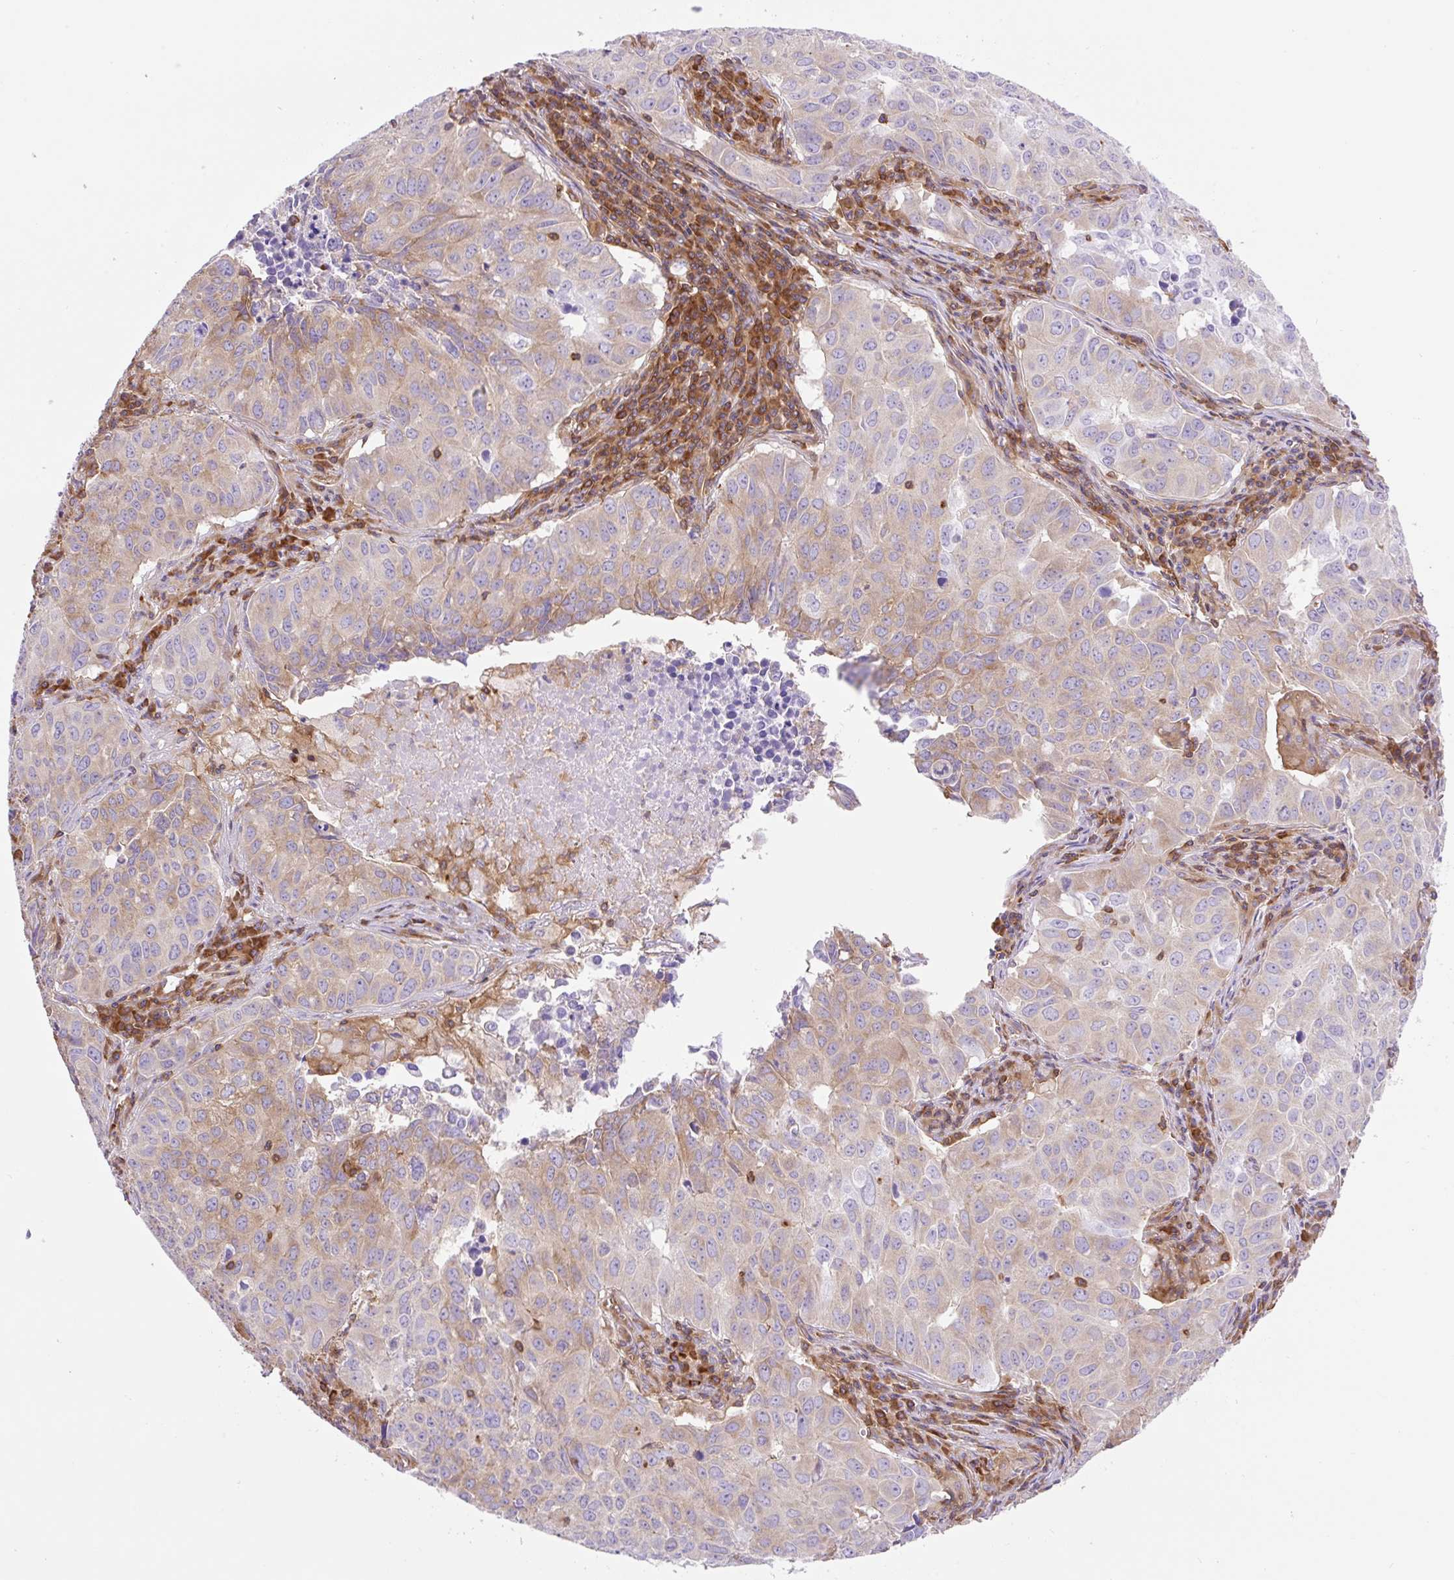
{"staining": {"intensity": "moderate", "quantity": "25%-75%", "location": "cytoplasmic/membranous"}, "tissue": "lung cancer", "cell_type": "Tumor cells", "image_type": "cancer", "snomed": [{"axis": "morphology", "description": "Adenocarcinoma, NOS"}, {"axis": "topography", "description": "Lung"}], "caption": "The immunohistochemical stain shows moderate cytoplasmic/membranous positivity in tumor cells of lung cancer tissue.", "gene": "DNM2", "patient": {"sex": "female", "age": 50}}